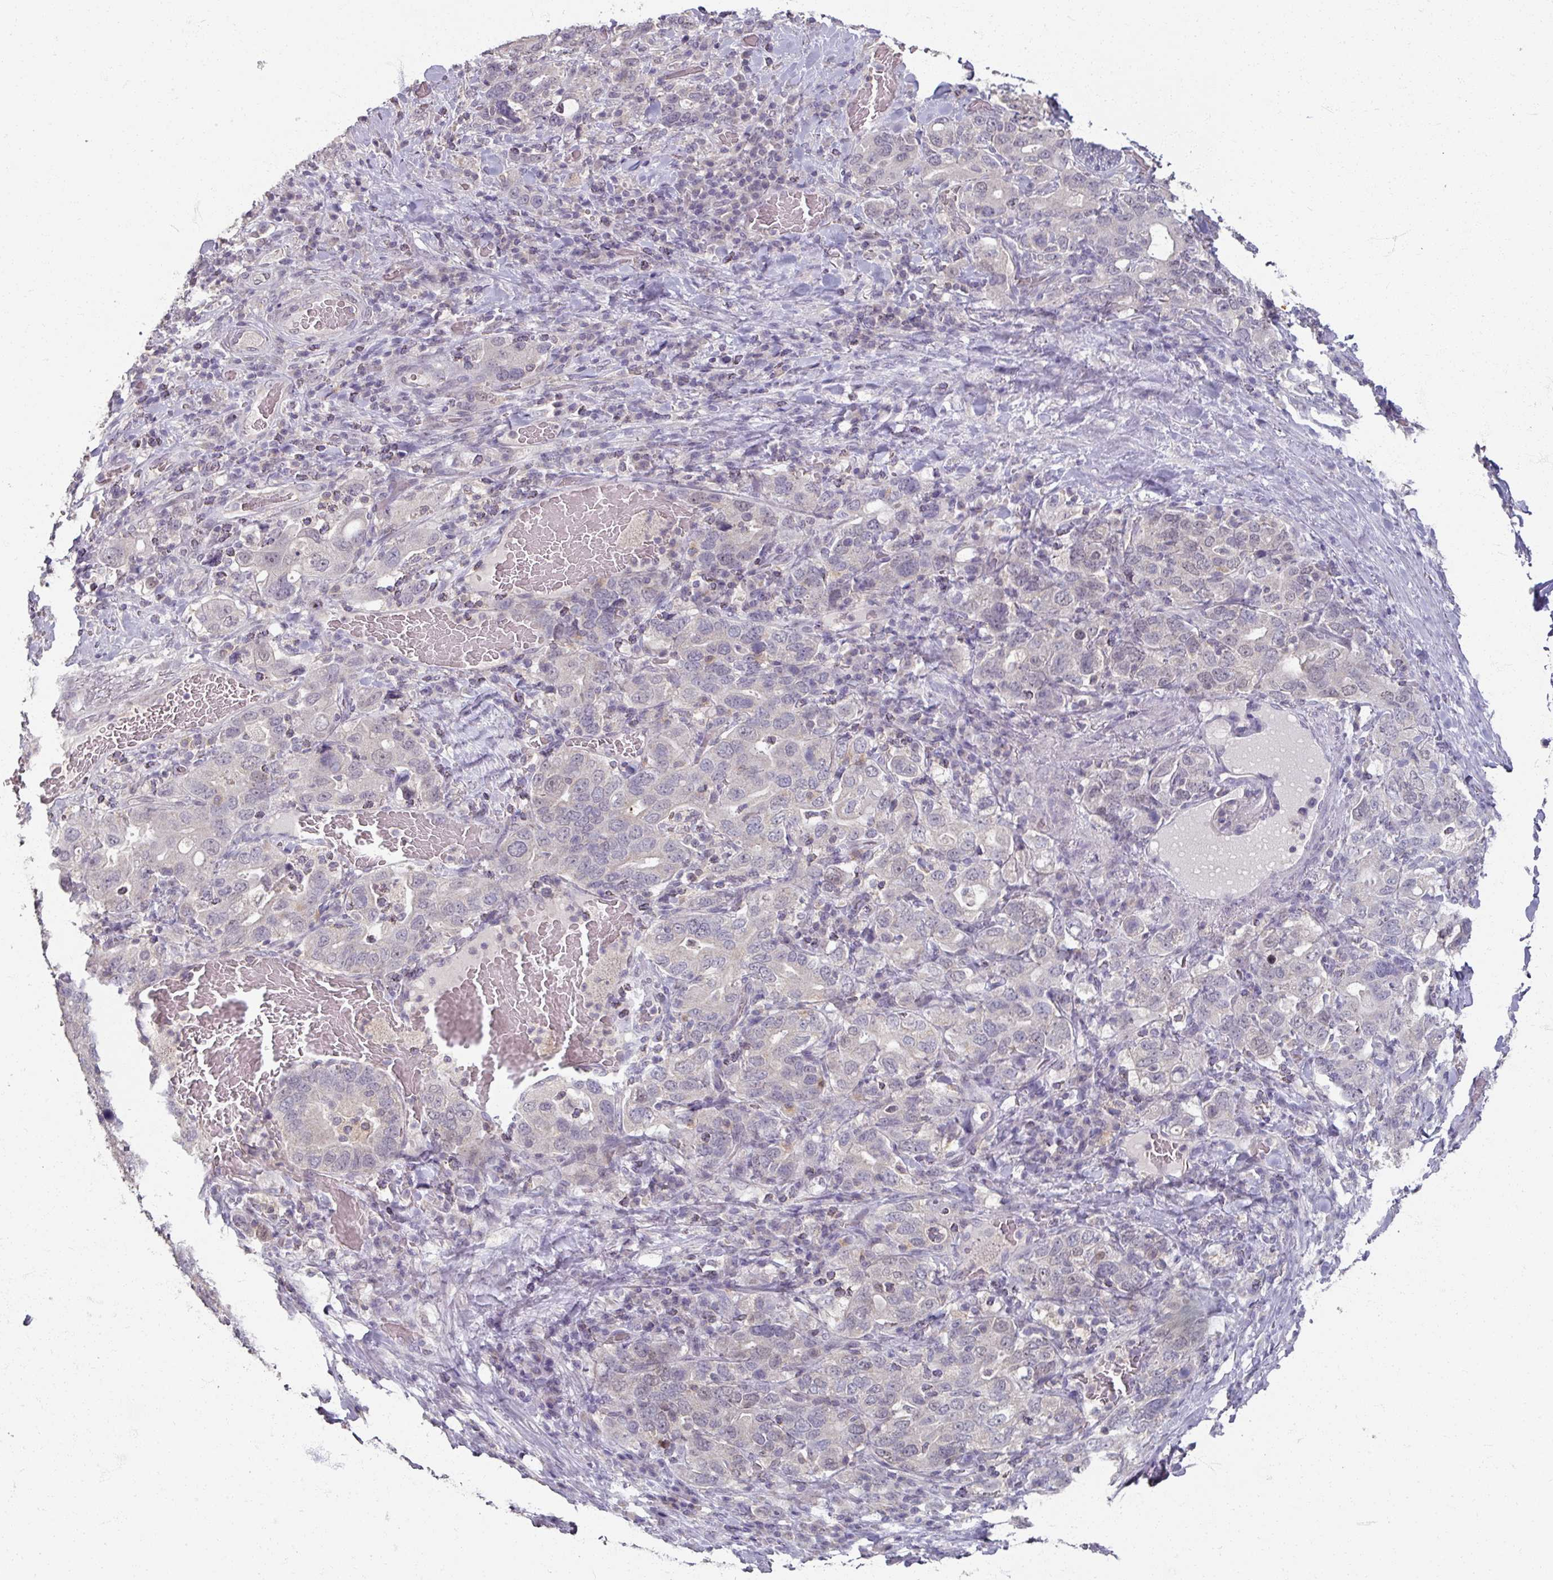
{"staining": {"intensity": "negative", "quantity": "none", "location": "none"}, "tissue": "stomach cancer", "cell_type": "Tumor cells", "image_type": "cancer", "snomed": [{"axis": "morphology", "description": "Adenocarcinoma, NOS"}, {"axis": "topography", "description": "Stomach, upper"}, {"axis": "topography", "description": "Stomach"}], "caption": "Tumor cells are negative for protein expression in human adenocarcinoma (stomach).", "gene": "SOX11", "patient": {"sex": "male", "age": 62}}